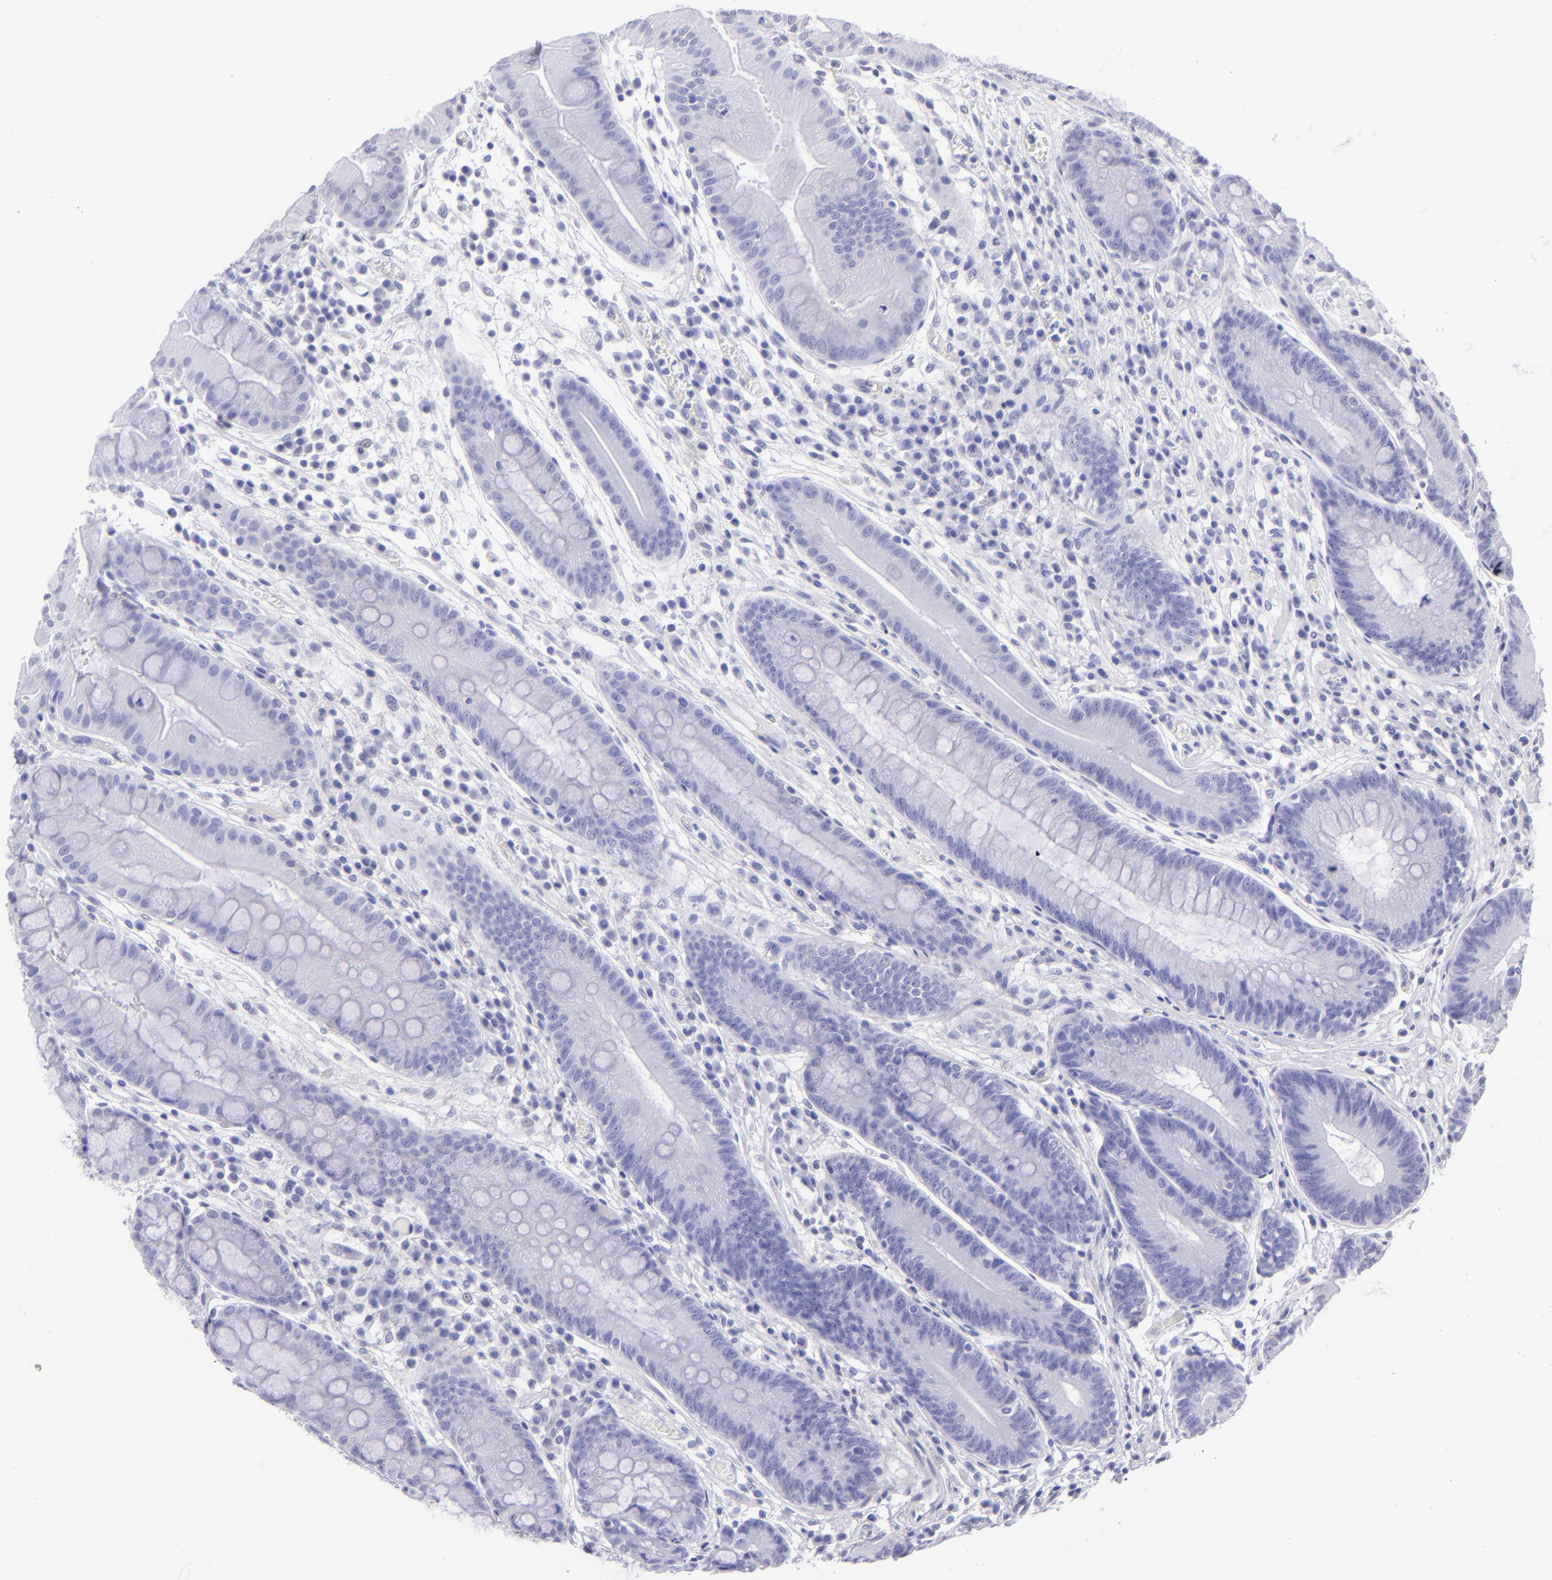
{"staining": {"intensity": "negative", "quantity": "none", "location": "none"}, "tissue": "stomach", "cell_type": "Glandular cells", "image_type": "normal", "snomed": [{"axis": "morphology", "description": "Normal tissue, NOS"}, {"axis": "morphology", "description": "Inflammation, NOS"}, {"axis": "topography", "description": "Stomach, lower"}], "caption": "A photomicrograph of human stomach is negative for staining in glandular cells. The staining was performed using DAB to visualize the protein expression in brown, while the nuclei were stained in blue with hematoxylin (Magnification: 20x).", "gene": "SLC1A3", "patient": {"sex": "male", "age": 59}}